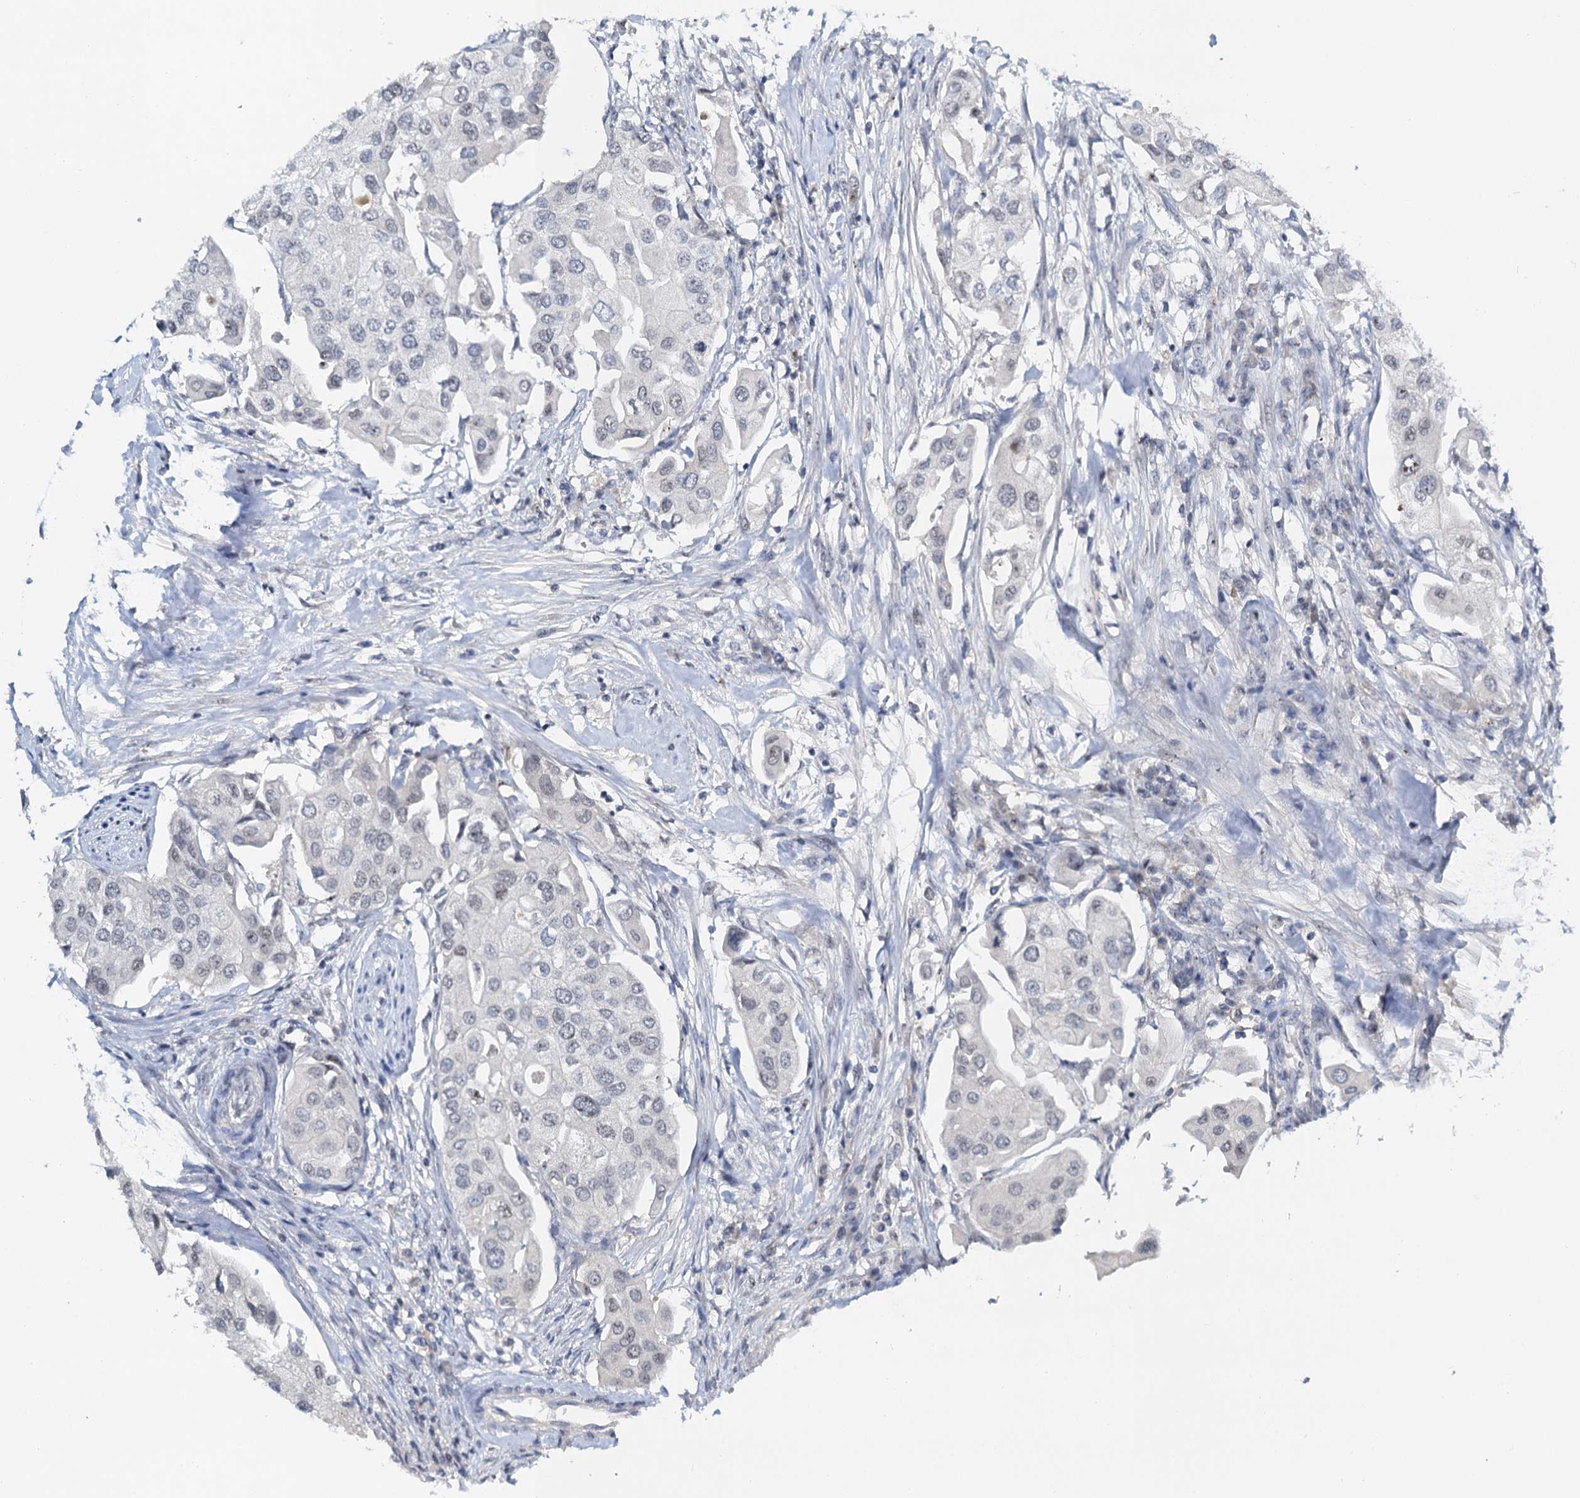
{"staining": {"intensity": "weak", "quantity": "<25%", "location": "nuclear"}, "tissue": "urothelial cancer", "cell_type": "Tumor cells", "image_type": "cancer", "snomed": [{"axis": "morphology", "description": "Urothelial carcinoma, High grade"}, {"axis": "topography", "description": "Urinary bladder"}], "caption": "Immunohistochemistry (IHC) histopathology image of high-grade urothelial carcinoma stained for a protein (brown), which demonstrates no positivity in tumor cells. (DAB immunohistochemistry (IHC), high magnification).", "gene": "NOP2", "patient": {"sex": "male", "age": 64}}